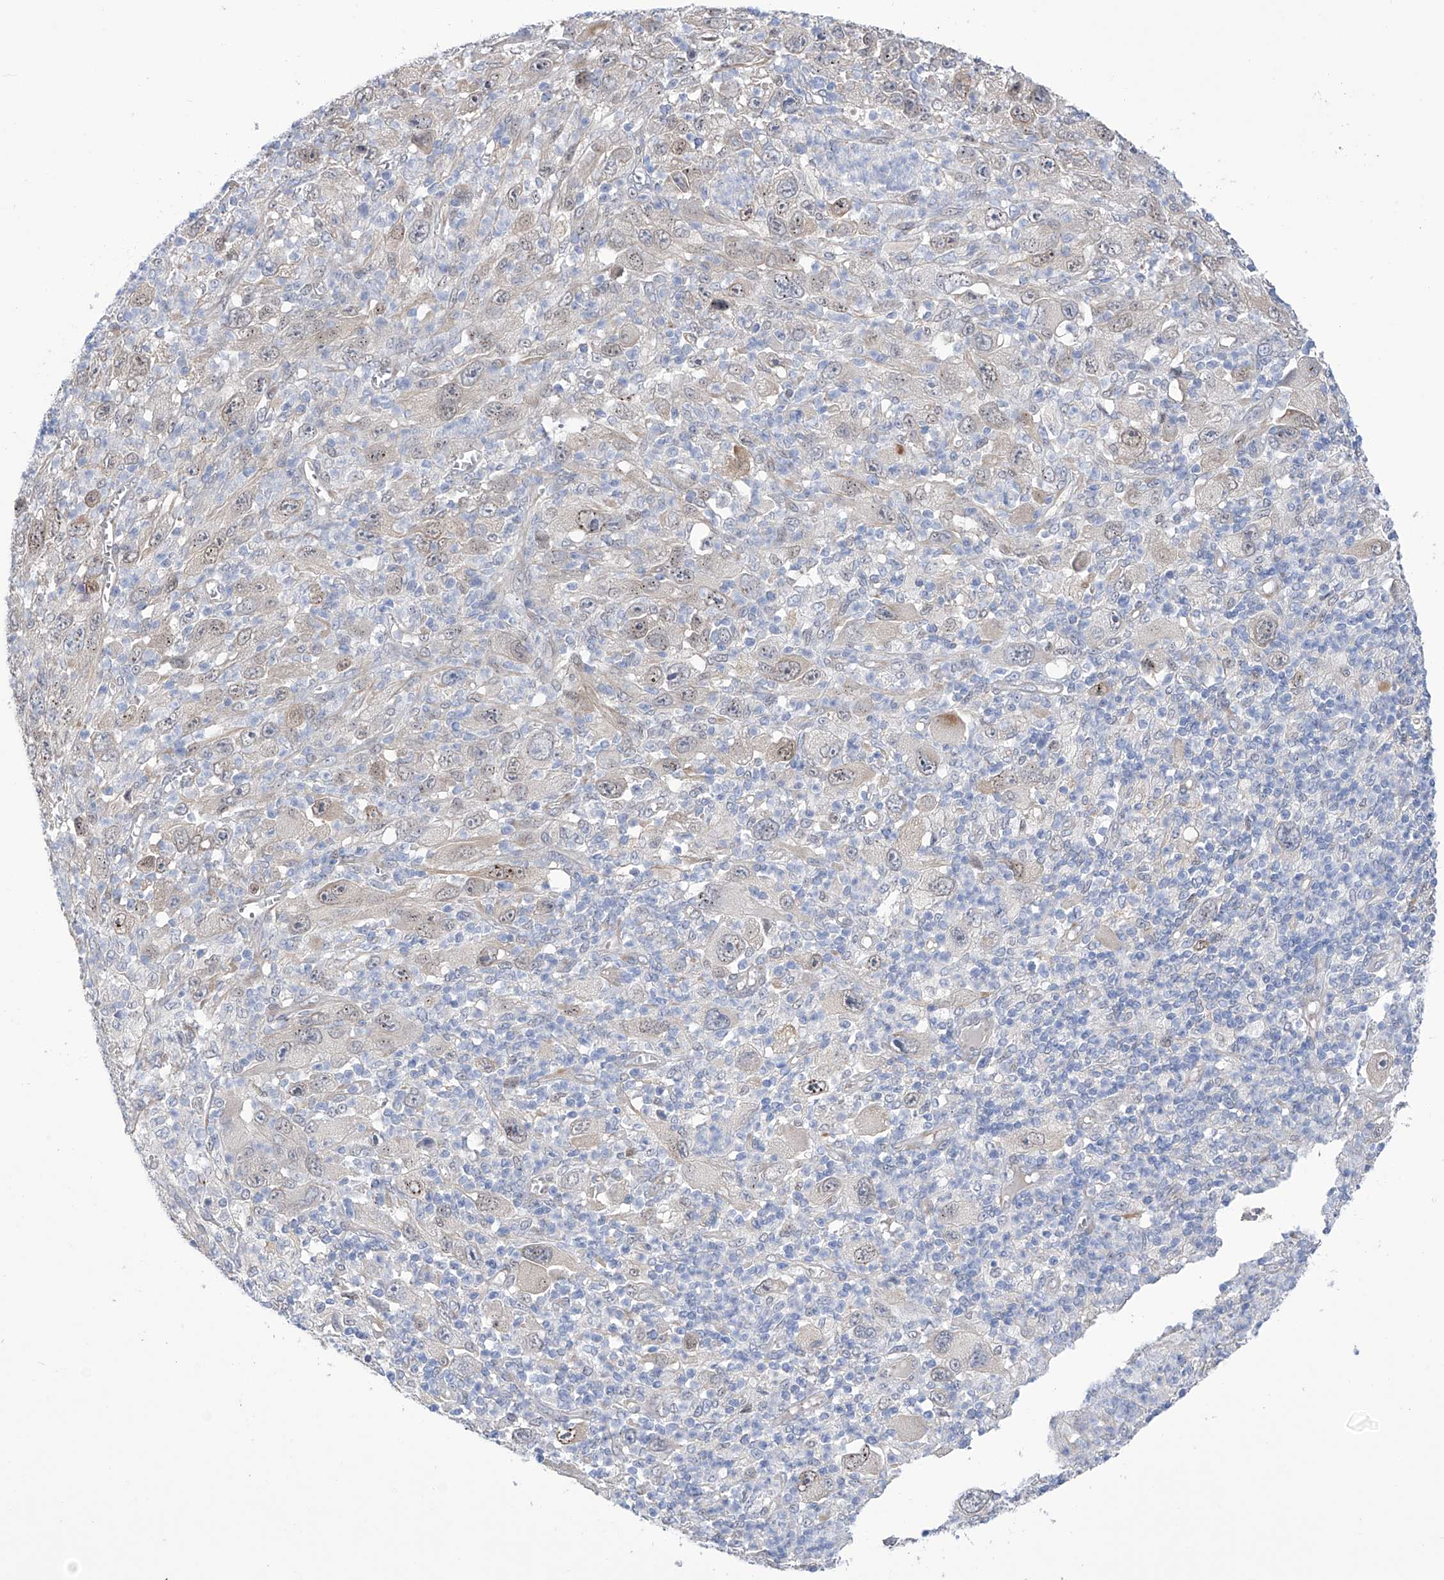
{"staining": {"intensity": "weak", "quantity": "<25%", "location": "nuclear"}, "tissue": "melanoma", "cell_type": "Tumor cells", "image_type": "cancer", "snomed": [{"axis": "morphology", "description": "Malignant melanoma, Metastatic site"}, {"axis": "topography", "description": "Skin"}], "caption": "Tumor cells are negative for brown protein staining in malignant melanoma (metastatic site).", "gene": "PGM3", "patient": {"sex": "female", "age": 56}}